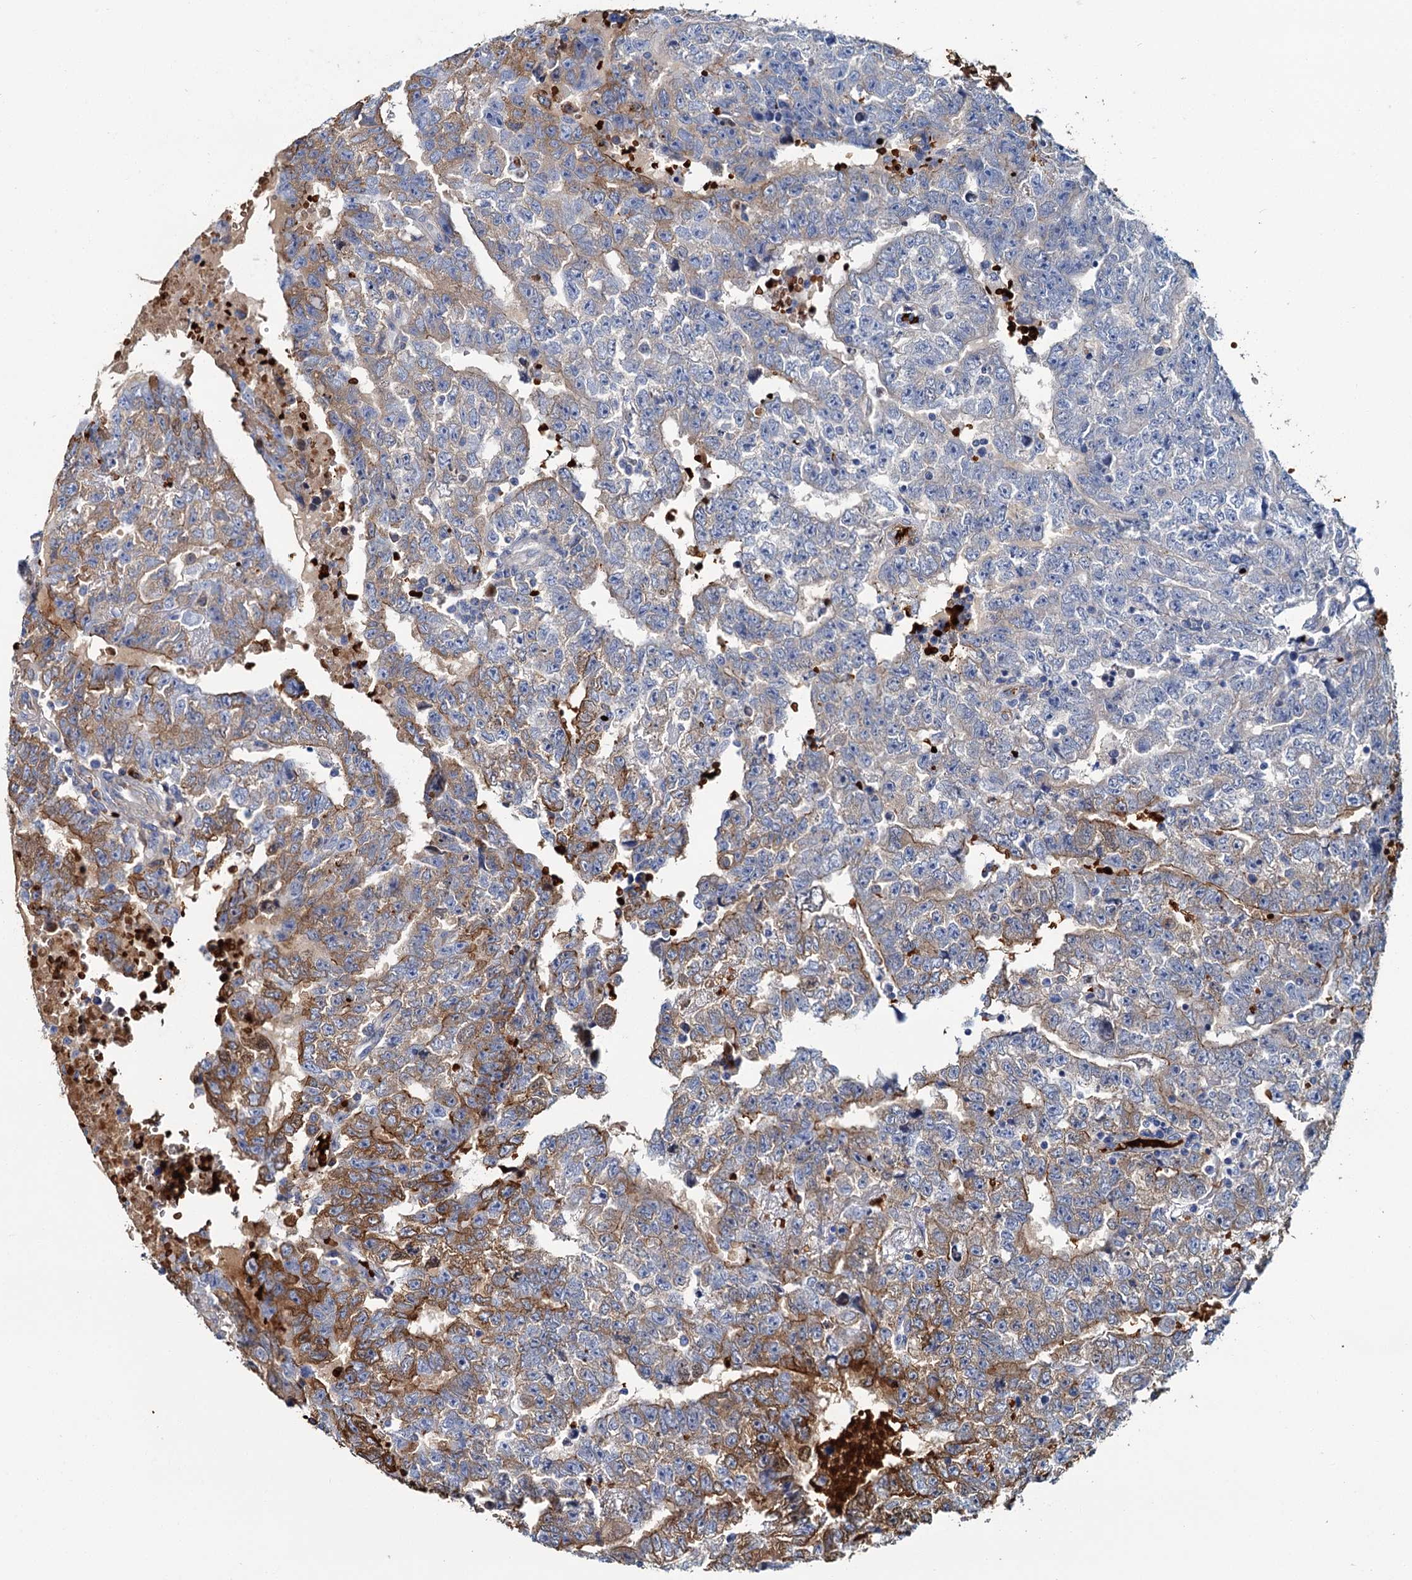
{"staining": {"intensity": "moderate", "quantity": "25%-75%", "location": "cytoplasmic/membranous"}, "tissue": "testis cancer", "cell_type": "Tumor cells", "image_type": "cancer", "snomed": [{"axis": "morphology", "description": "Carcinoma, Embryonal, NOS"}, {"axis": "topography", "description": "Testis"}], "caption": "This micrograph reveals immunohistochemistry (IHC) staining of human embryonal carcinoma (testis), with medium moderate cytoplasmic/membranous expression in about 25%-75% of tumor cells.", "gene": "ATG2A", "patient": {"sex": "male", "age": 25}}